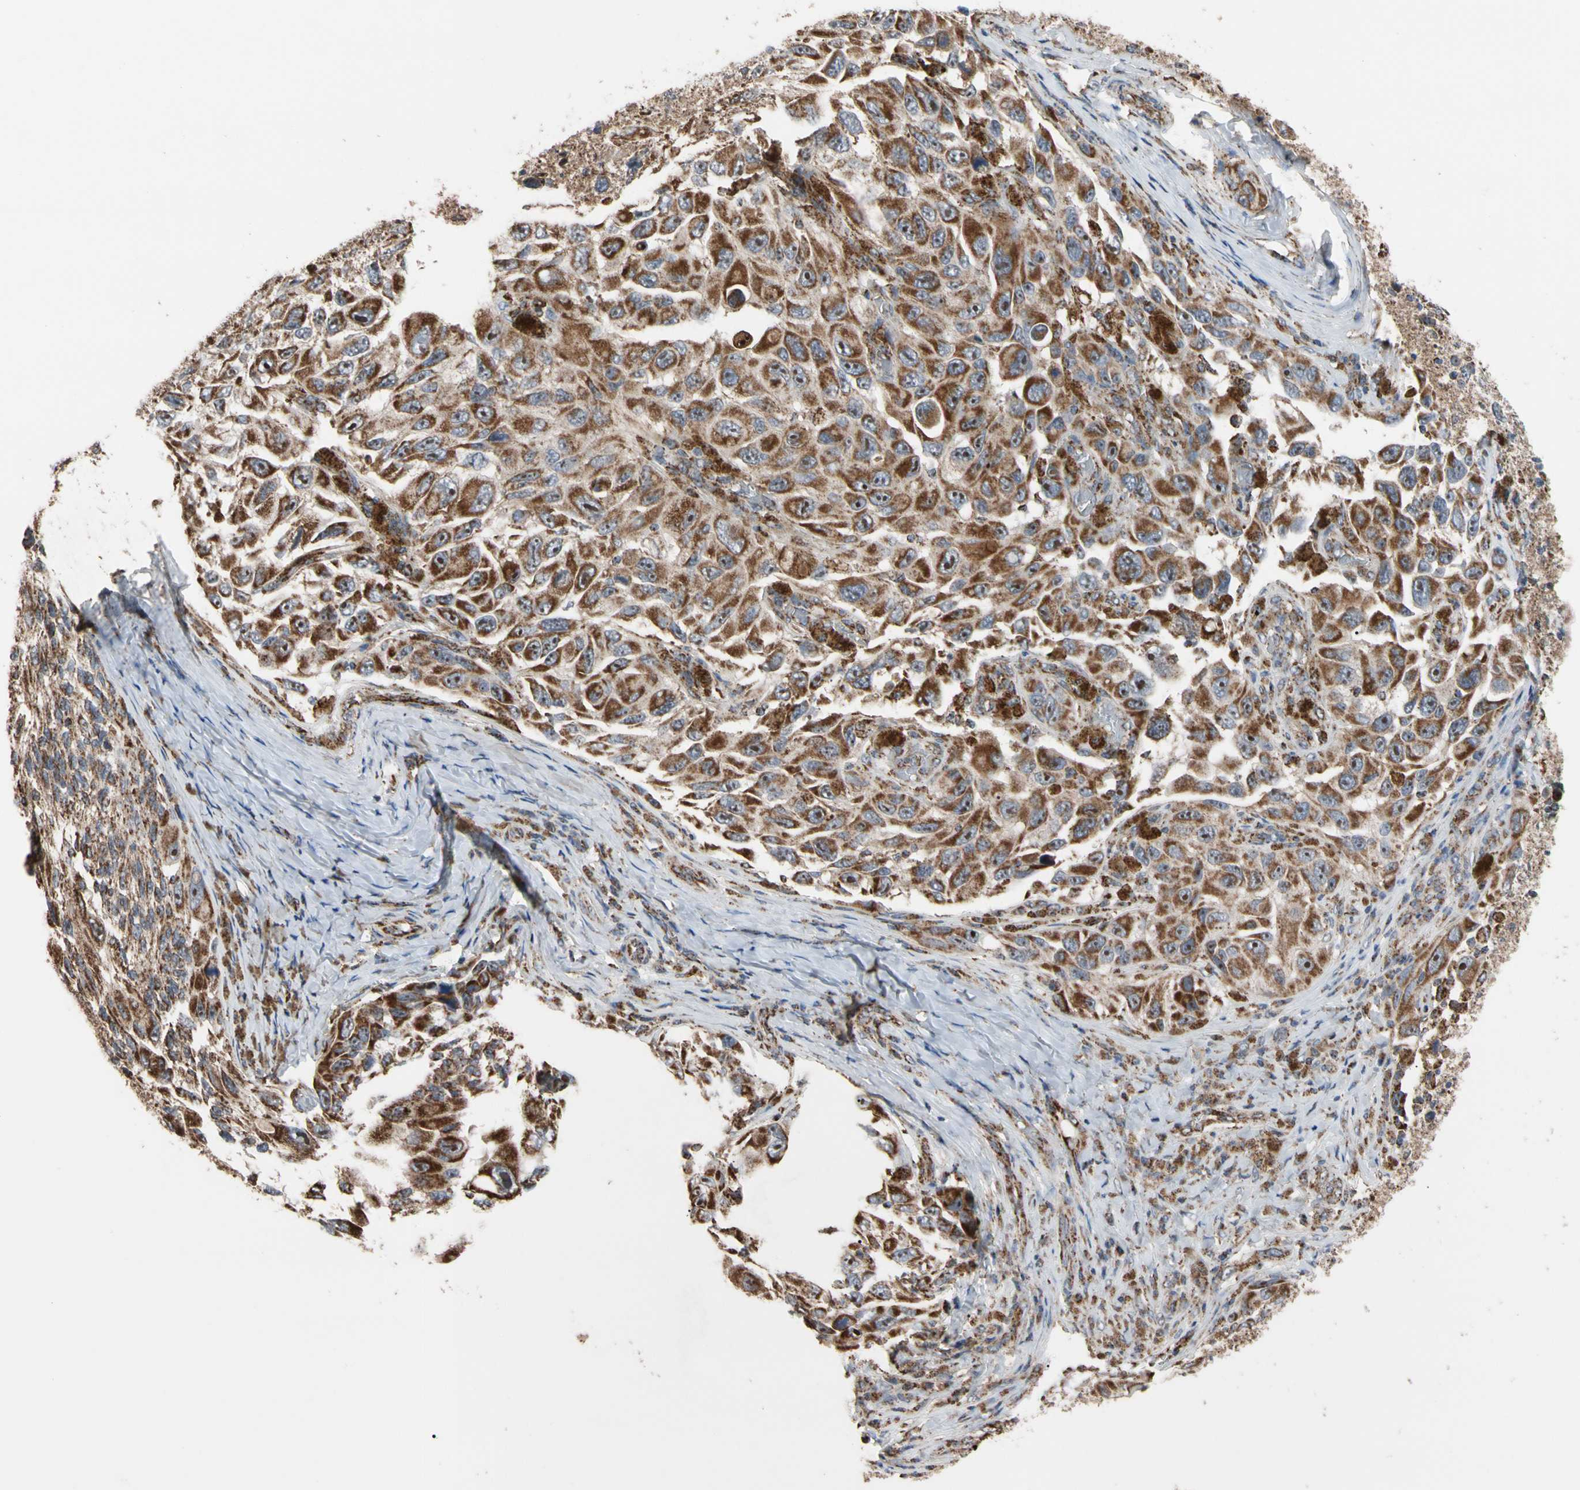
{"staining": {"intensity": "strong", "quantity": ">75%", "location": "cytoplasmic/membranous,nuclear"}, "tissue": "melanoma", "cell_type": "Tumor cells", "image_type": "cancer", "snomed": [{"axis": "morphology", "description": "Malignant melanoma, NOS"}, {"axis": "topography", "description": "Skin"}], "caption": "Strong cytoplasmic/membranous and nuclear expression for a protein is identified in approximately >75% of tumor cells of malignant melanoma using IHC.", "gene": "FAM110B", "patient": {"sex": "female", "age": 73}}